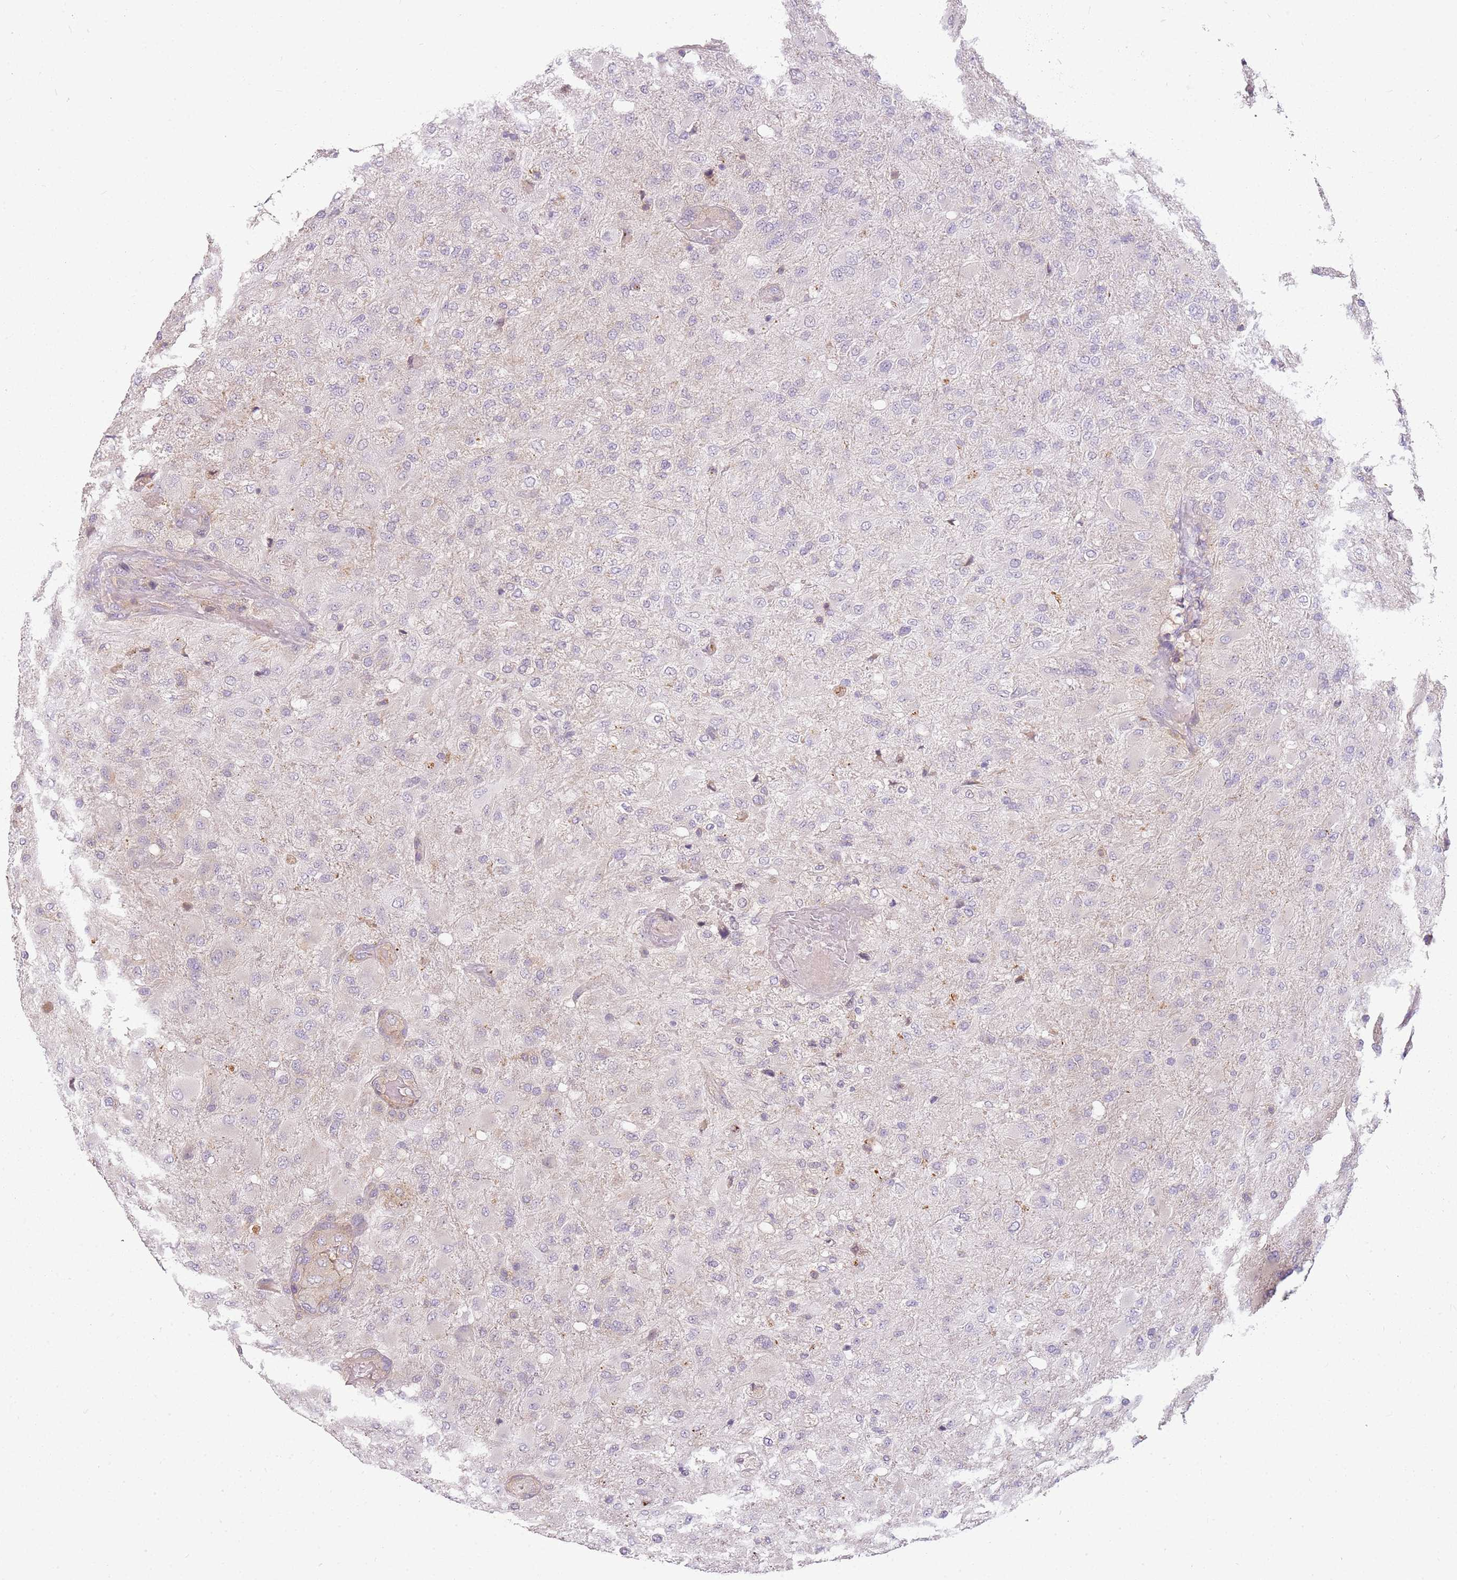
{"staining": {"intensity": "negative", "quantity": "none", "location": "none"}, "tissue": "glioma", "cell_type": "Tumor cells", "image_type": "cancer", "snomed": [{"axis": "morphology", "description": "Glioma, malignant, Low grade"}, {"axis": "topography", "description": "Brain"}], "caption": "A histopathology image of human glioma is negative for staining in tumor cells.", "gene": "DEFB116", "patient": {"sex": "male", "age": 65}}